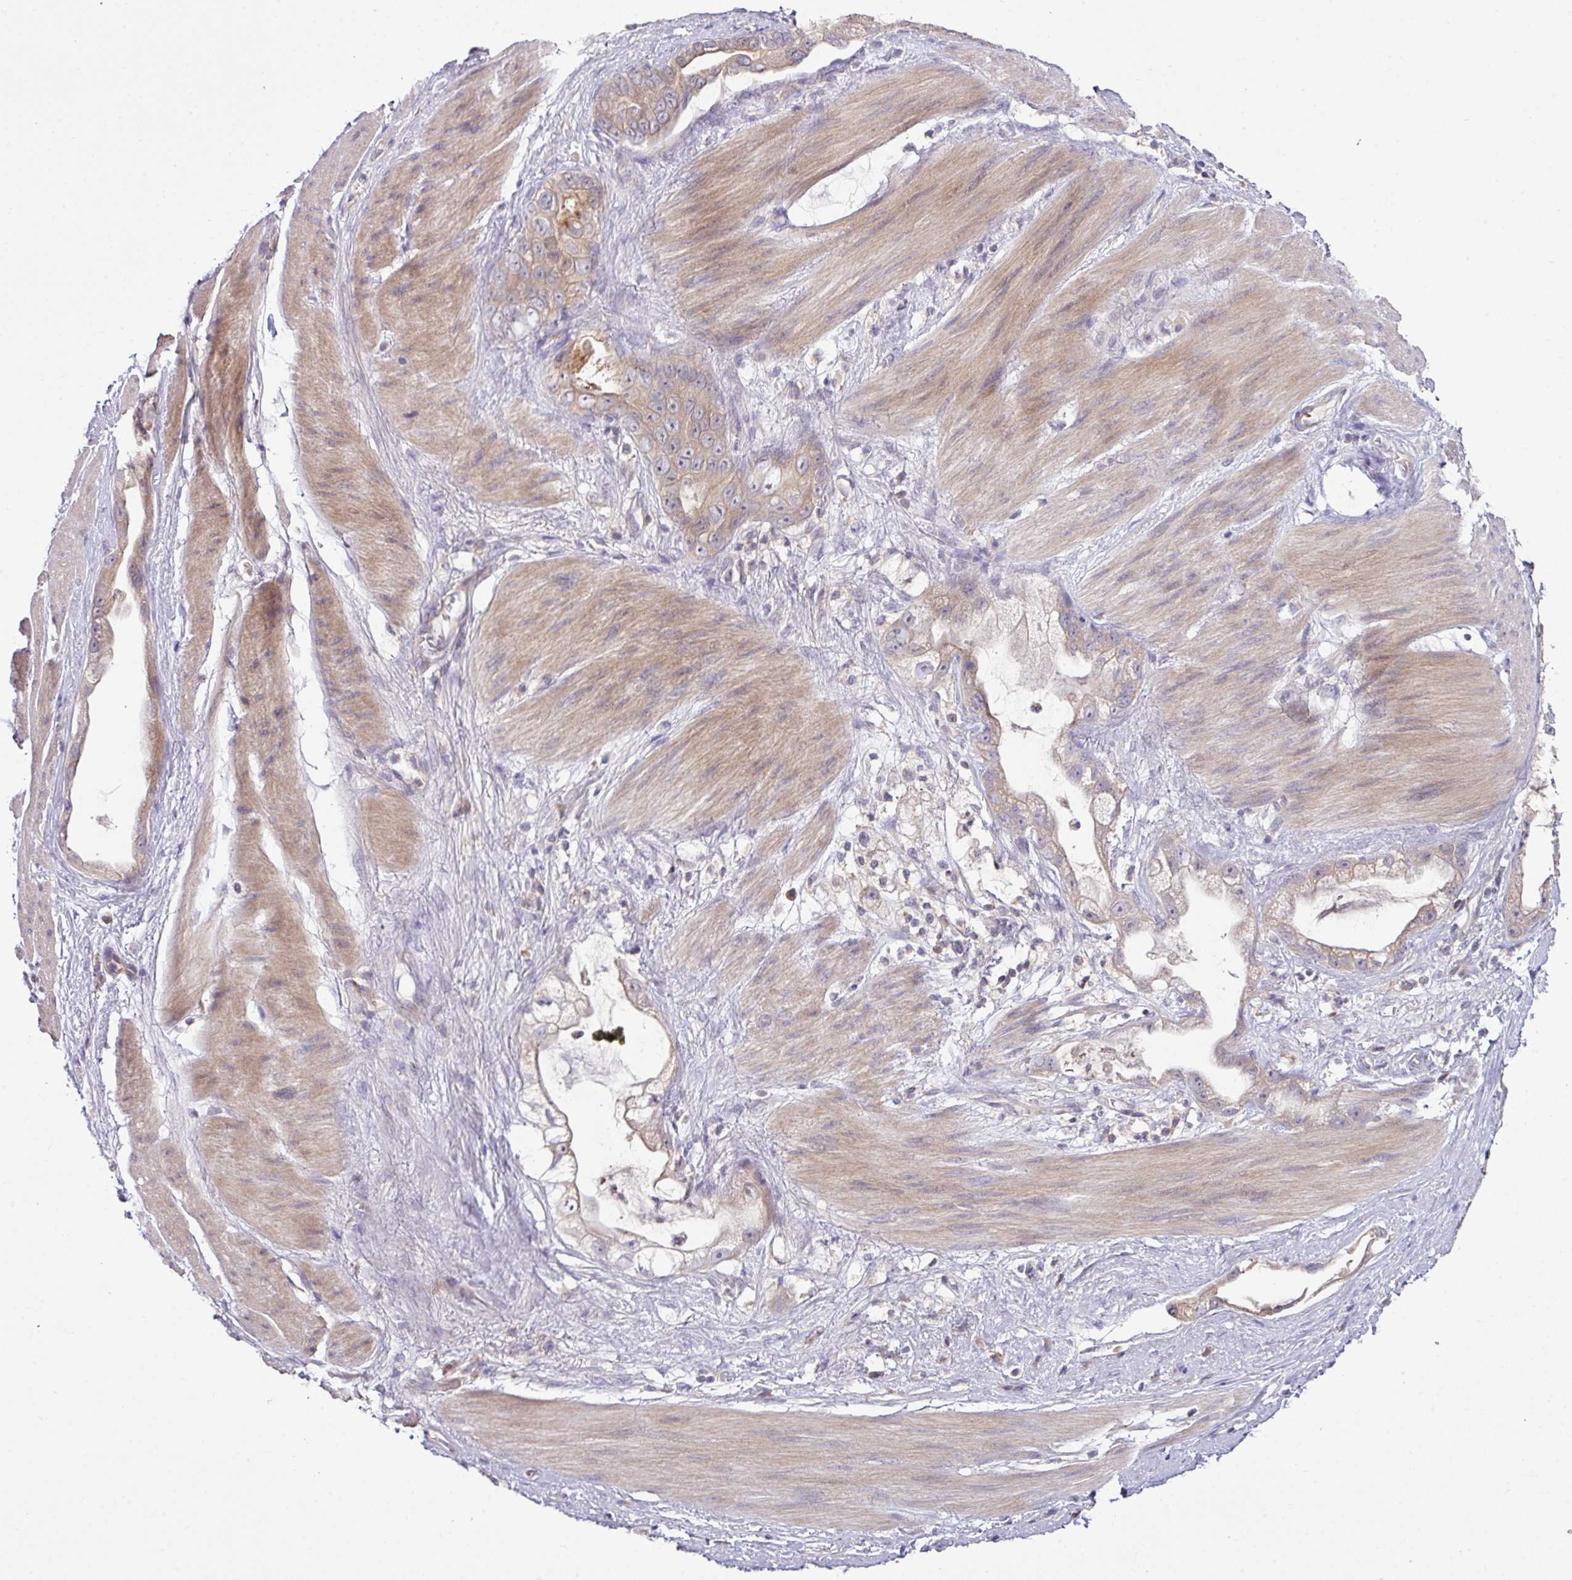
{"staining": {"intensity": "weak", "quantity": "25%-75%", "location": "cytoplasmic/membranous"}, "tissue": "stomach cancer", "cell_type": "Tumor cells", "image_type": "cancer", "snomed": [{"axis": "morphology", "description": "Adenocarcinoma, NOS"}, {"axis": "topography", "description": "Stomach"}], "caption": "An image of human stomach cancer stained for a protein shows weak cytoplasmic/membranous brown staining in tumor cells.", "gene": "SLAMF6", "patient": {"sex": "male", "age": 55}}